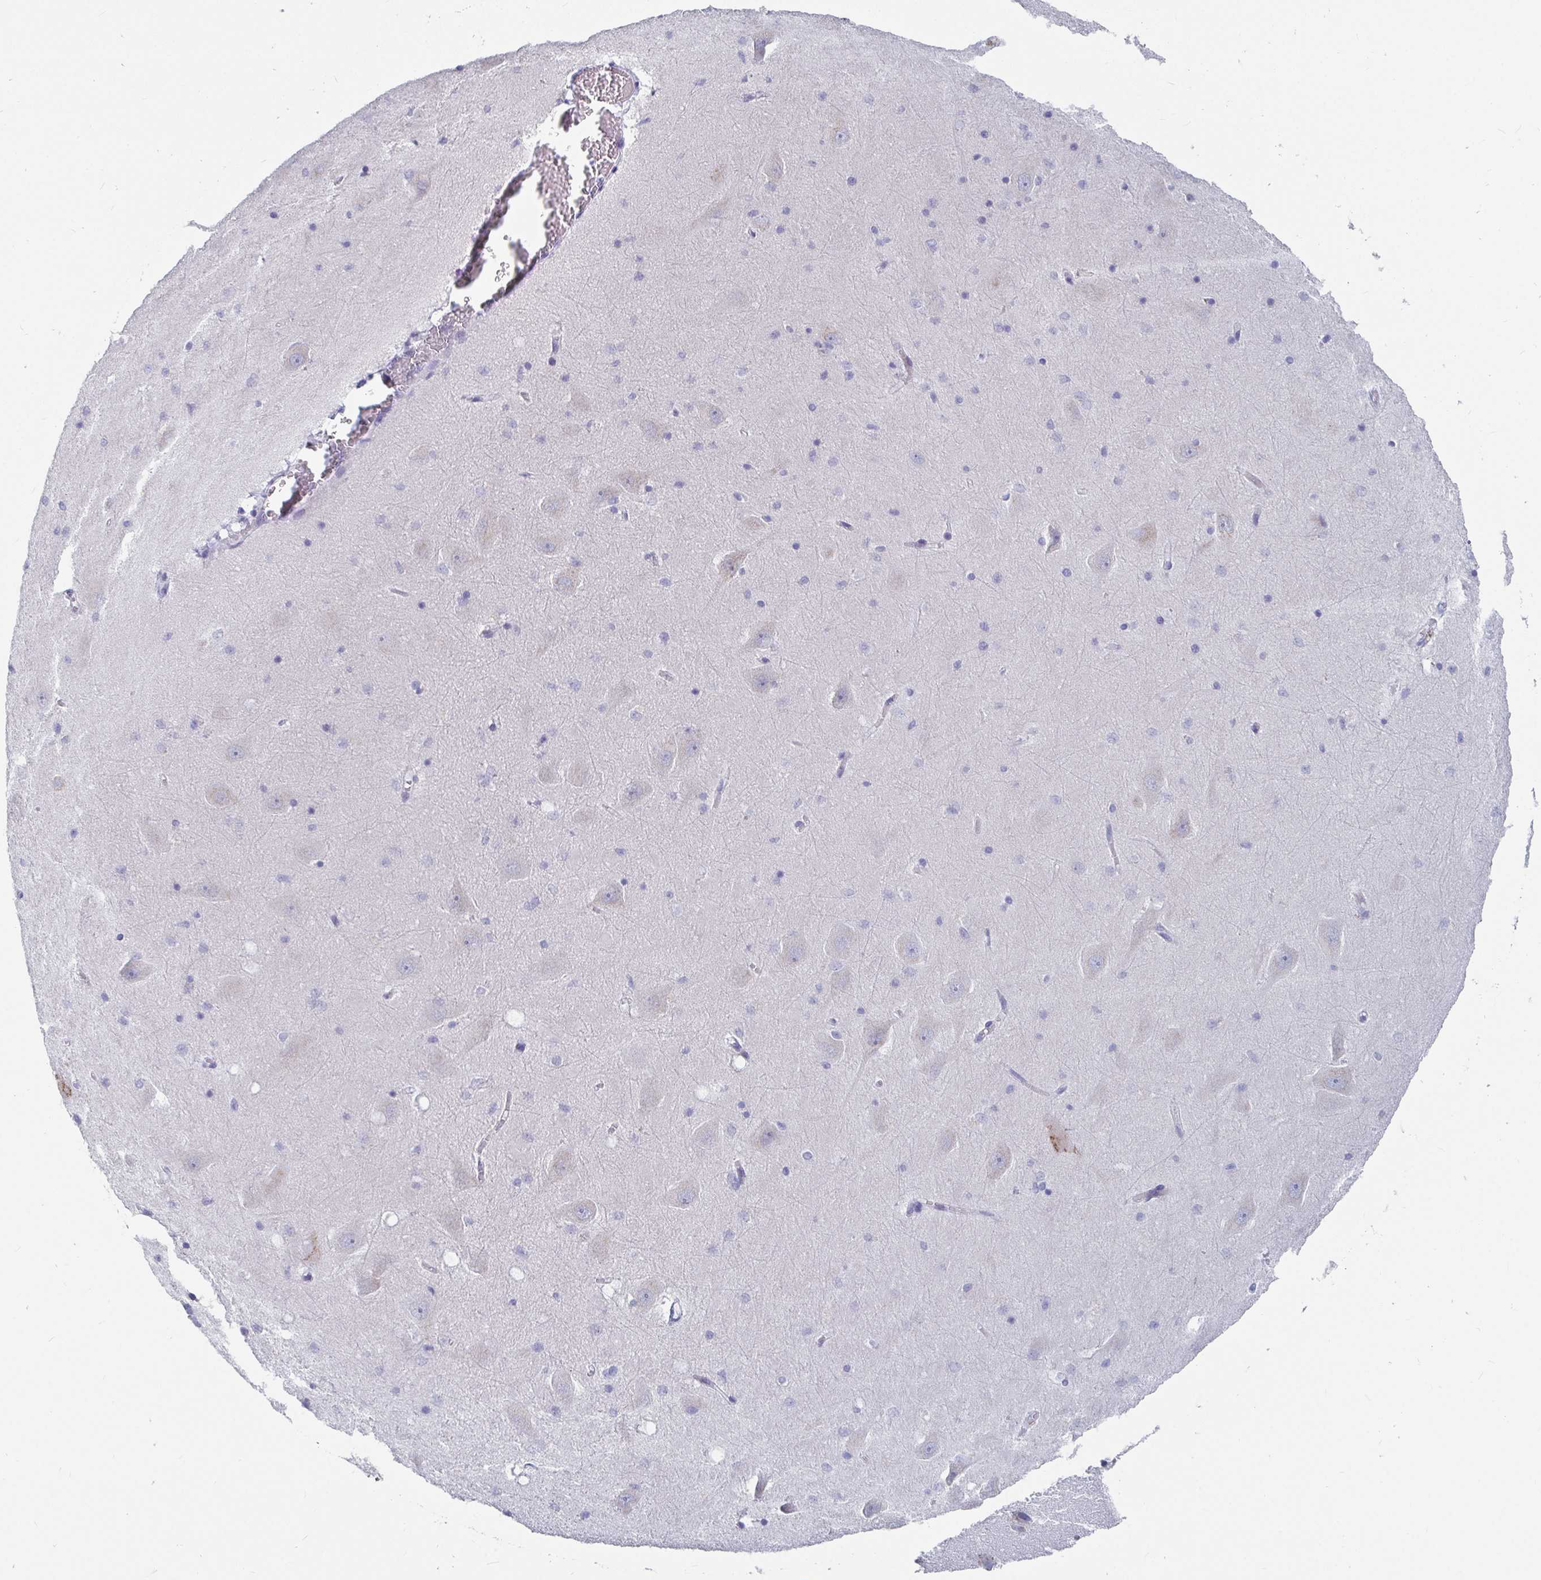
{"staining": {"intensity": "negative", "quantity": "none", "location": "none"}, "tissue": "hippocampus", "cell_type": "Glial cells", "image_type": "normal", "snomed": [{"axis": "morphology", "description": "Normal tissue, NOS"}, {"axis": "topography", "description": "Hippocampus"}], "caption": "The immunohistochemistry (IHC) micrograph has no significant staining in glial cells of hippocampus.", "gene": "ZFP82", "patient": {"sex": "male", "age": 58}}